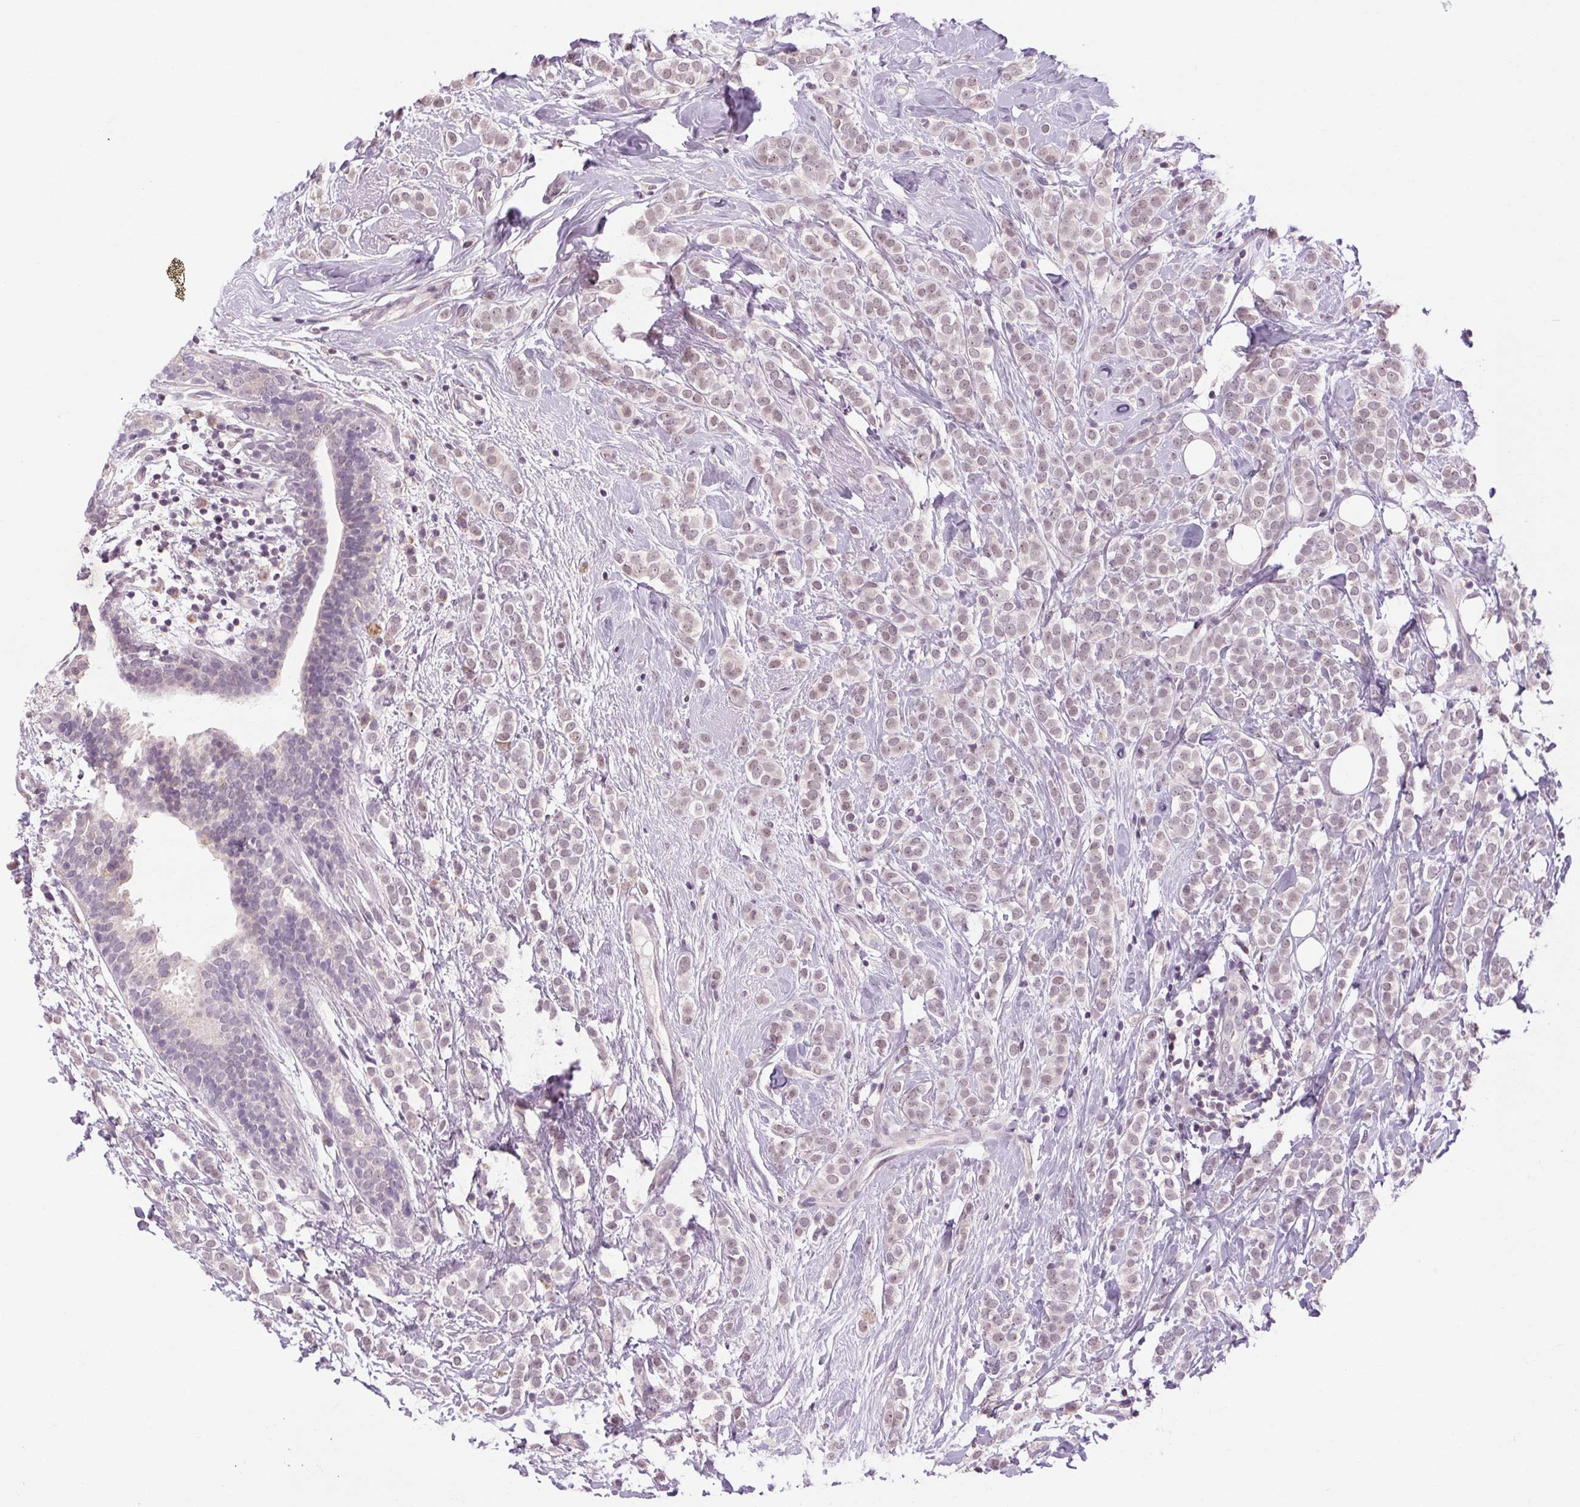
{"staining": {"intensity": "negative", "quantity": "none", "location": "none"}, "tissue": "breast cancer", "cell_type": "Tumor cells", "image_type": "cancer", "snomed": [{"axis": "morphology", "description": "Lobular carcinoma"}, {"axis": "topography", "description": "Breast"}], "caption": "A high-resolution micrograph shows immunohistochemistry (IHC) staining of breast cancer, which shows no significant expression in tumor cells.", "gene": "KLHL40", "patient": {"sex": "female", "age": 49}}